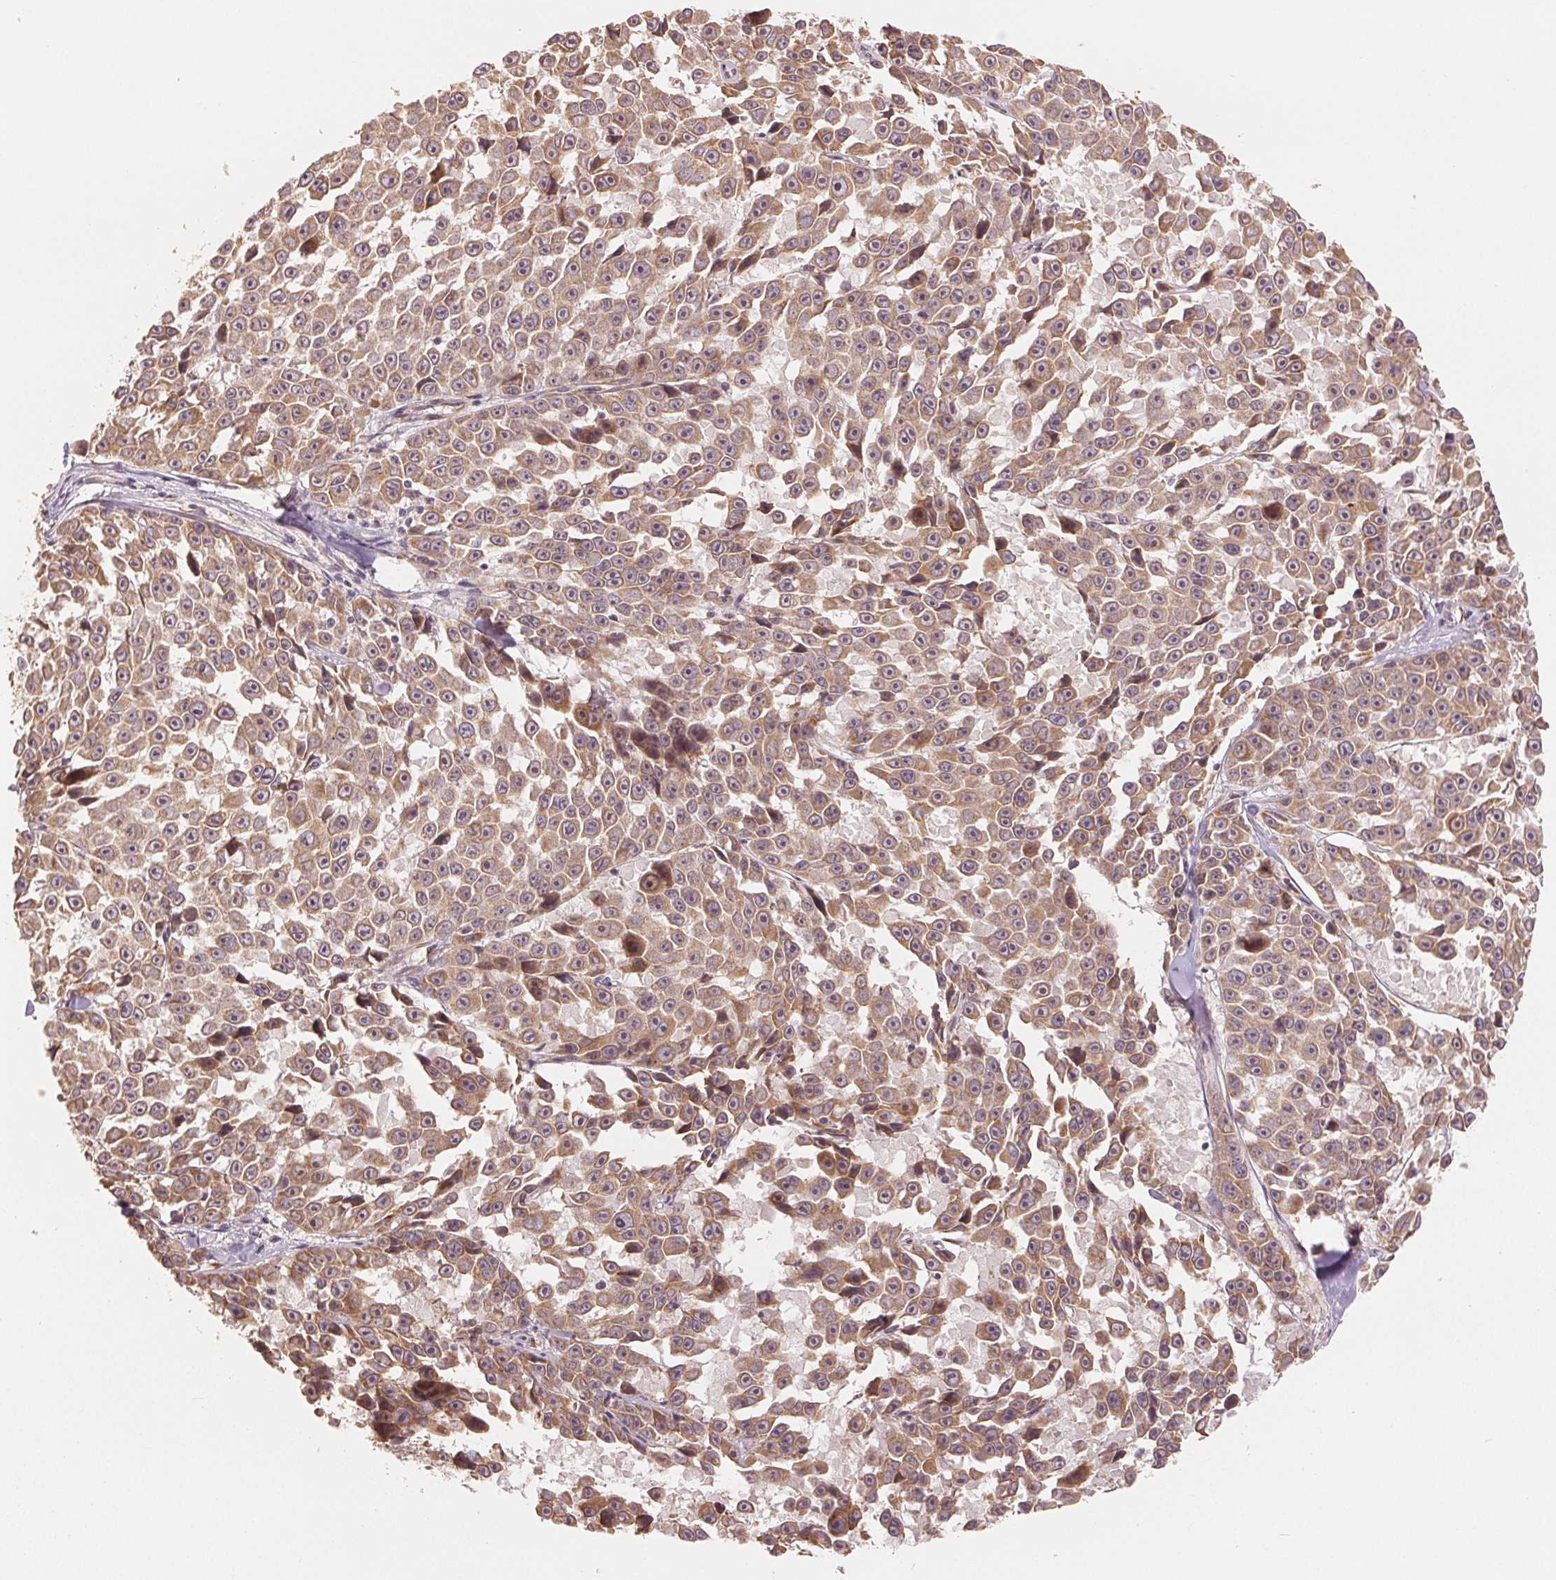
{"staining": {"intensity": "moderate", "quantity": ">75%", "location": "cytoplasmic/membranous"}, "tissue": "melanoma", "cell_type": "Tumor cells", "image_type": "cancer", "snomed": [{"axis": "morphology", "description": "Malignant melanoma, NOS"}, {"axis": "topography", "description": "Skin"}], "caption": "DAB (3,3'-diaminobenzidine) immunohistochemical staining of human malignant melanoma displays moderate cytoplasmic/membranous protein positivity in approximately >75% of tumor cells.", "gene": "SLC20A1", "patient": {"sex": "female", "age": 66}}